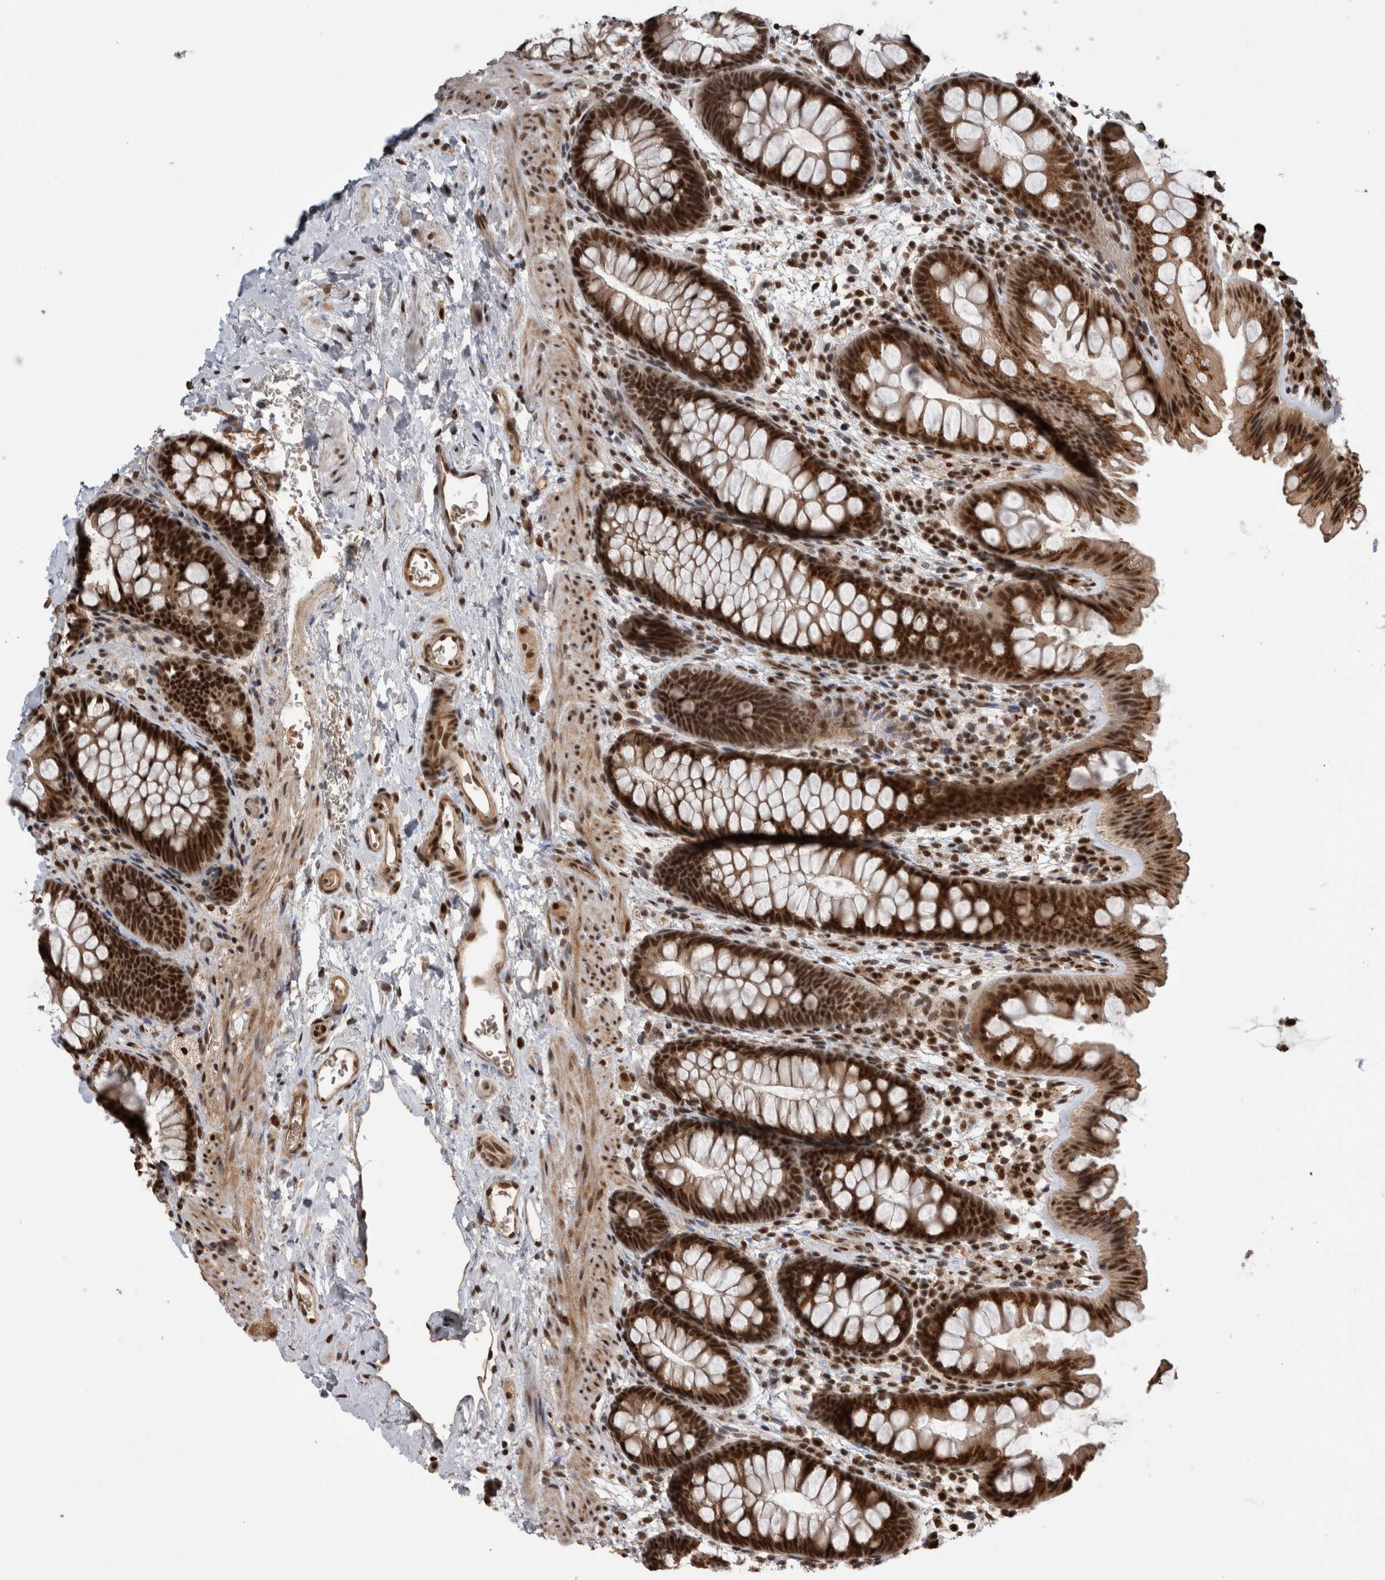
{"staining": {"intensity": "strong", "quantity": ">75%", "location": "nuclear"}, "tissue": "colon", "cell_type": "Endothelial cells", "image_type": "normal", "snomed": [{"axis": "morphology", "description": "Normal tissue, NOS"}, {"axis": "topography", "description": "Colon"}], "caption": "Endothelial cells reveal high levels of strong nuclear positivity in about >75% of cells in unremarkable colon.", "gene": "CPSF2", "patient": {"sex": "female", "age": 62}}